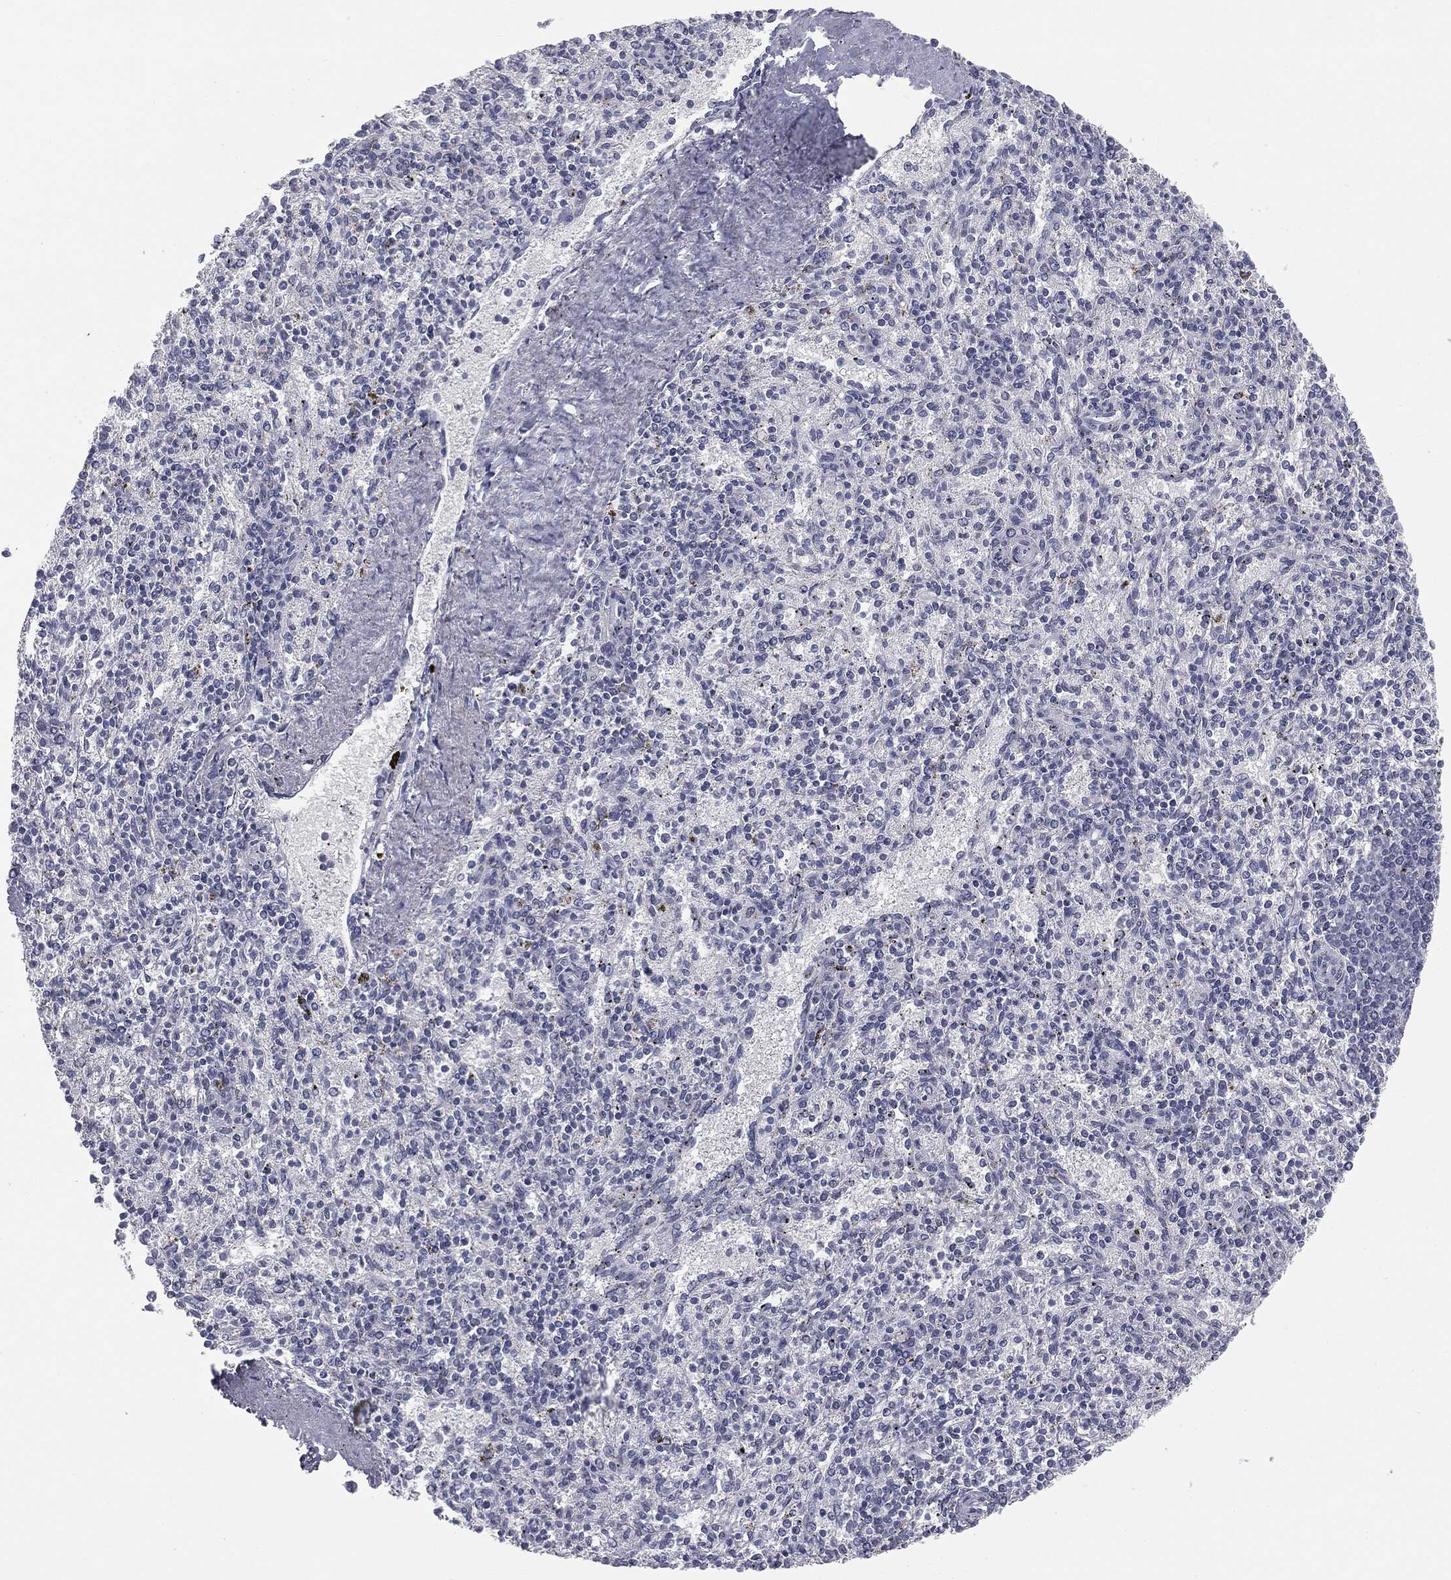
{"staining": {"intensity": "negative", "quantity": "none", "location": "none"}, "tissue": "spleen", "cell_type": "Cells in red pulp", "image_type": "normal", "snomed": [{"axis": "morphology", "description": "Normal tissue, NOS"}, {"axis": "topography", "description": "Spleen"}], "caption": "A photomicrograph of spleen stained for a protein demonstrates no brown staining in cells in red pulp.", "gene": "TPO", "patient": {"sex": "female", "age": 37}}